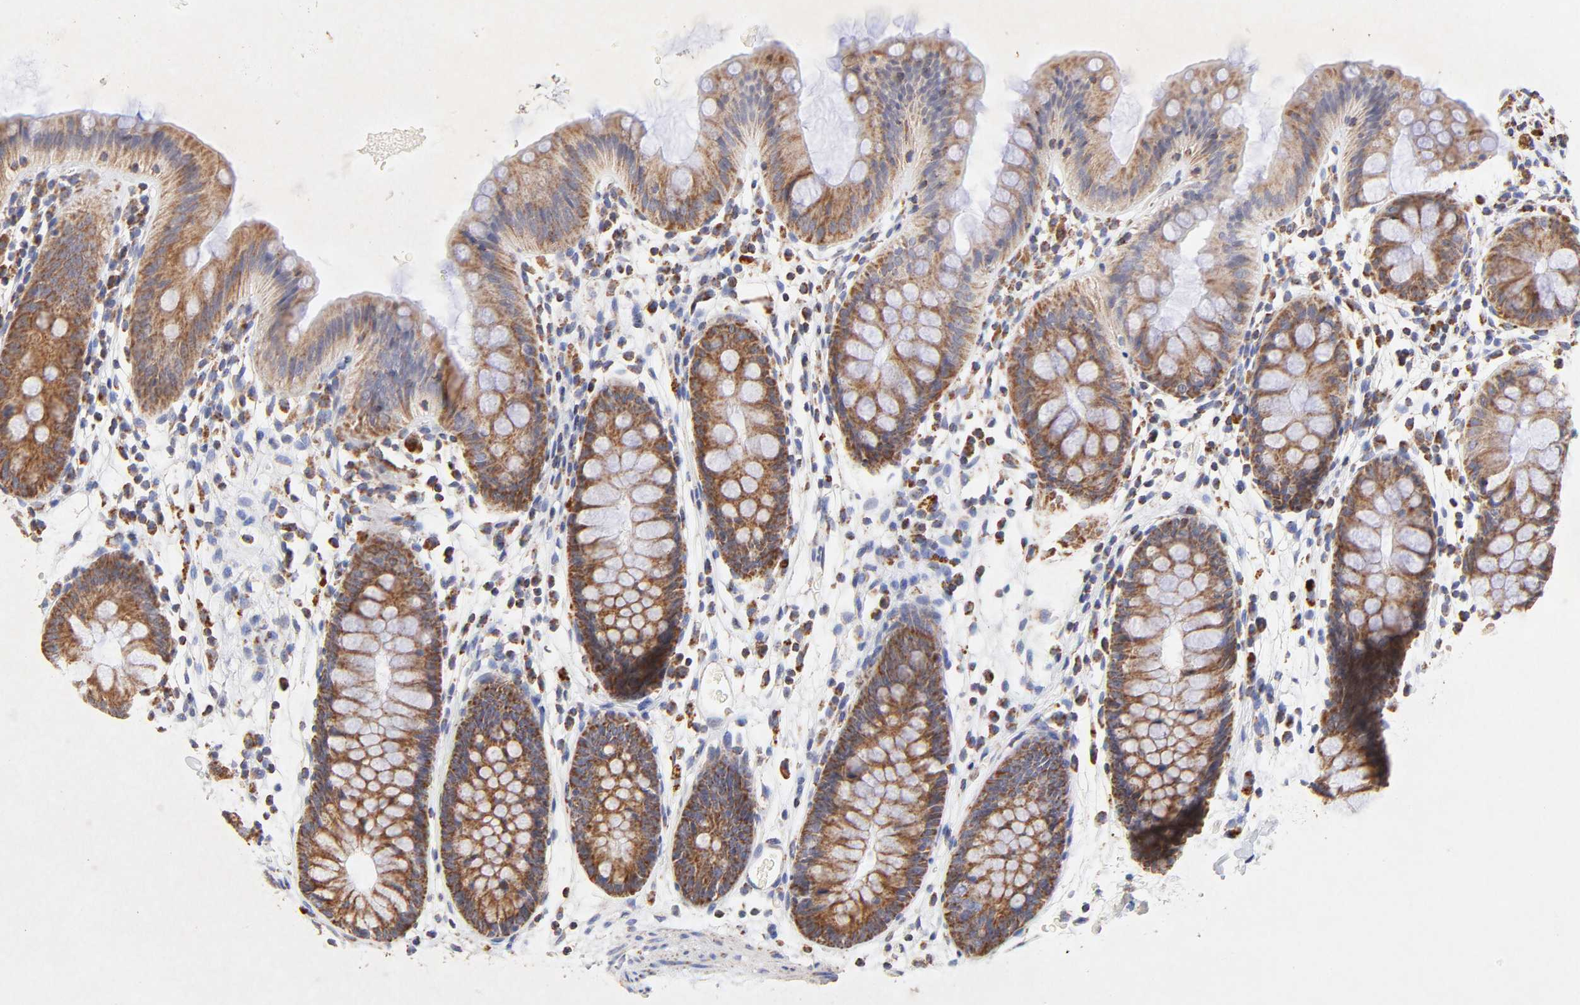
{"staining": {"intensity": "weak", "quantity": "25%-75%", "location": "cytoplasmic/membranous"}, "tissue": "colon", "cell_type": "Endothelial cells", "image_type": "normal", "snomed": [{"axis": "morphology", "description": "Normal tissue, NOS"}, {"axis": "topography", "description": "Smooth muscle"}, {"axis": "topography", "description": "Colon"}], "caption": "Immunohistochemistry (IHC) (DAB) staining of benign human colon shows weak cytoplasmic/membranous protein expression in approximately 25%-75% of endothelial cells. (DAB (3,3'-diaminobenzidine) = brown stain, brightfield microscopy at high magnification).", "gene": "SSBP1", "patient": {"sex": "male", "age": 67}}